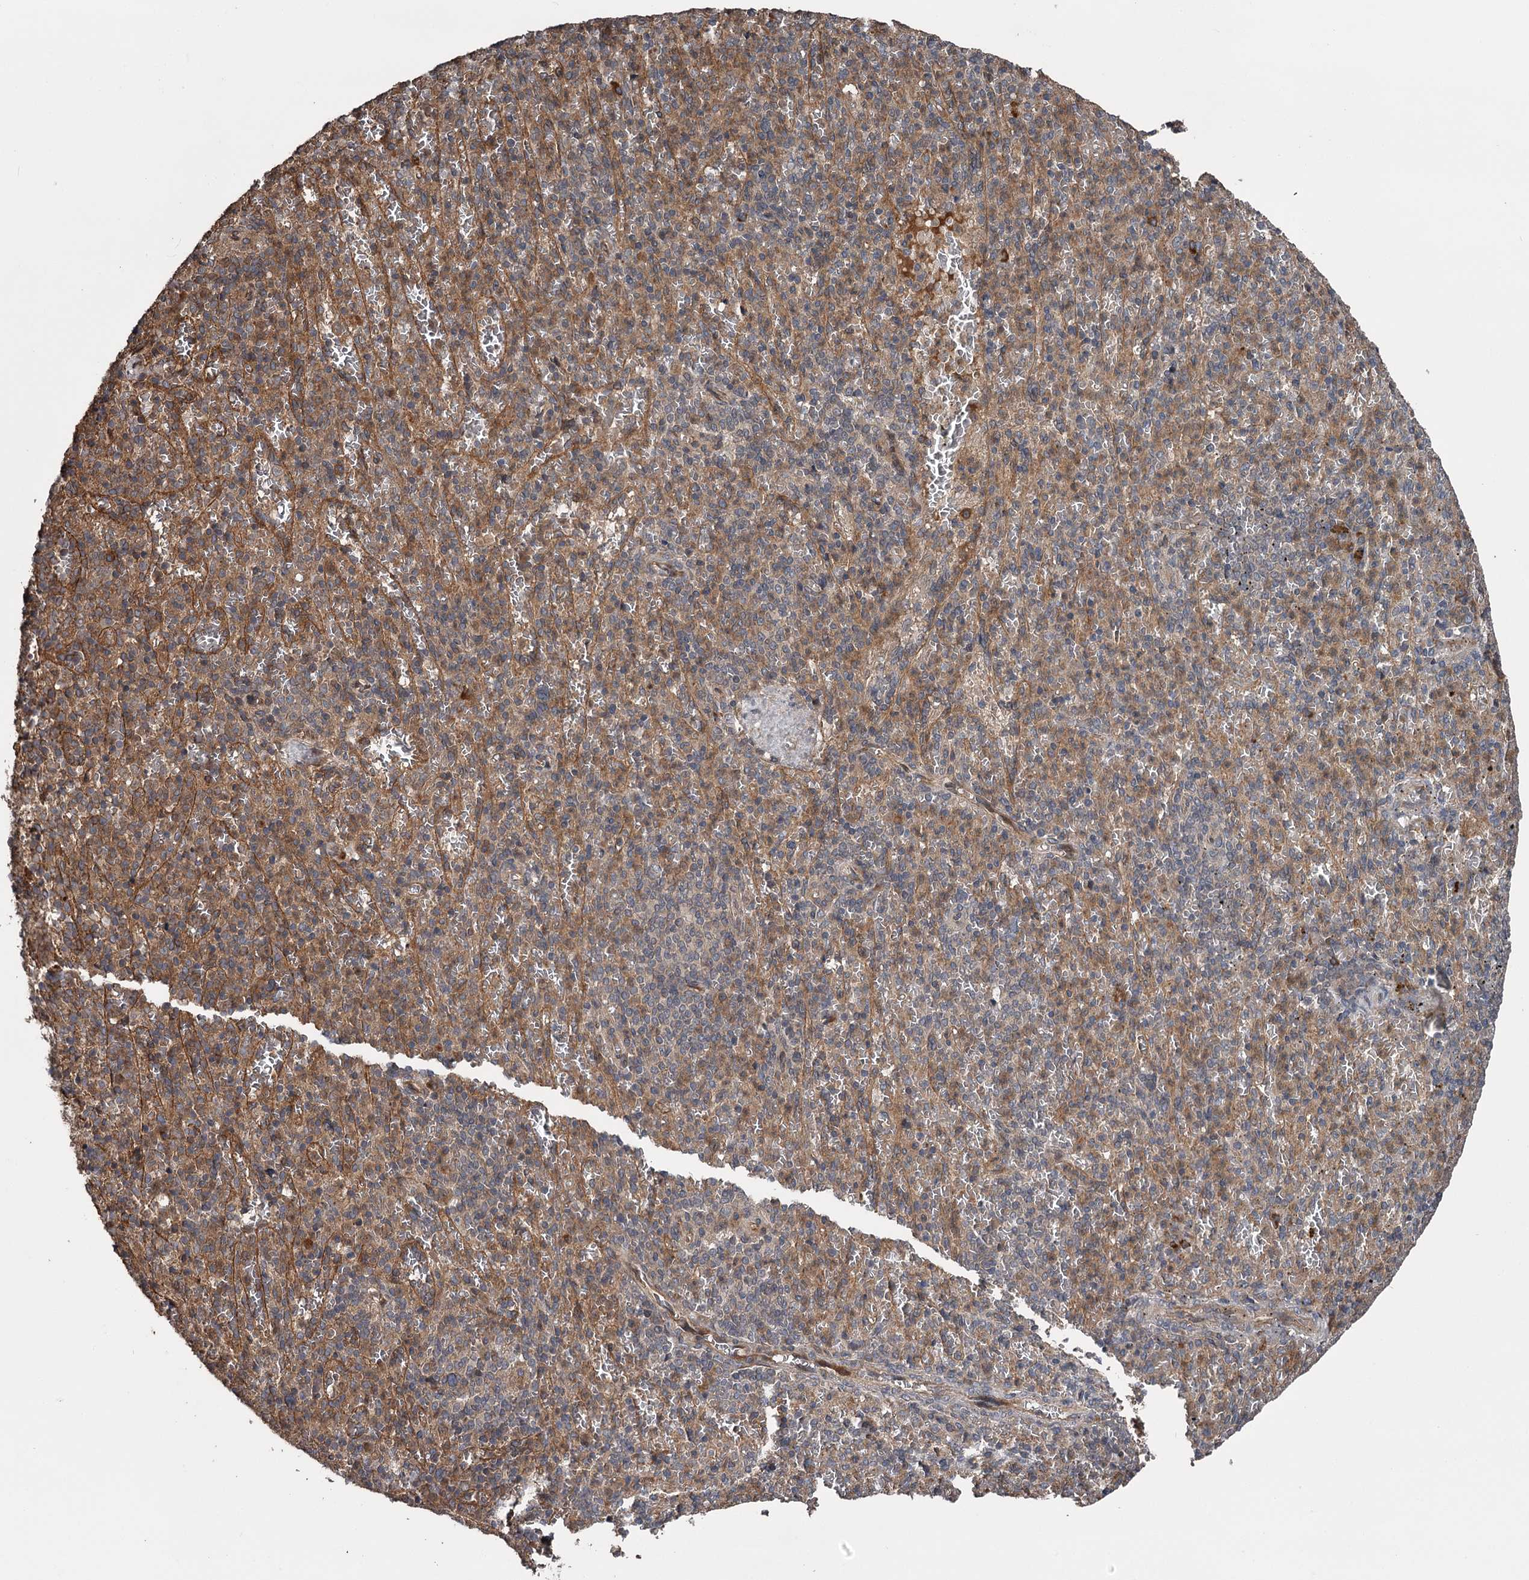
{"staining": {"intensity": "moderate", "quantity": "<25%", "location": "cytoplasmic/membranous"}, "tissue": "spleen", "cell_type": "Cells in red pulp", "image_type": "normal", "snomed": [{"axis": "morphology", "description": "Normal tissue, NOS"}, {"axis": "topography", "description": "Spleen"}], "caption": "Protein positivity by IHC displays moderate cytoplasmic/membranous staining in approximately <25% of cells in red pulp in normal spleen.", "gene": "RAB21", "patient": {"sex": "female", "age": 74}}